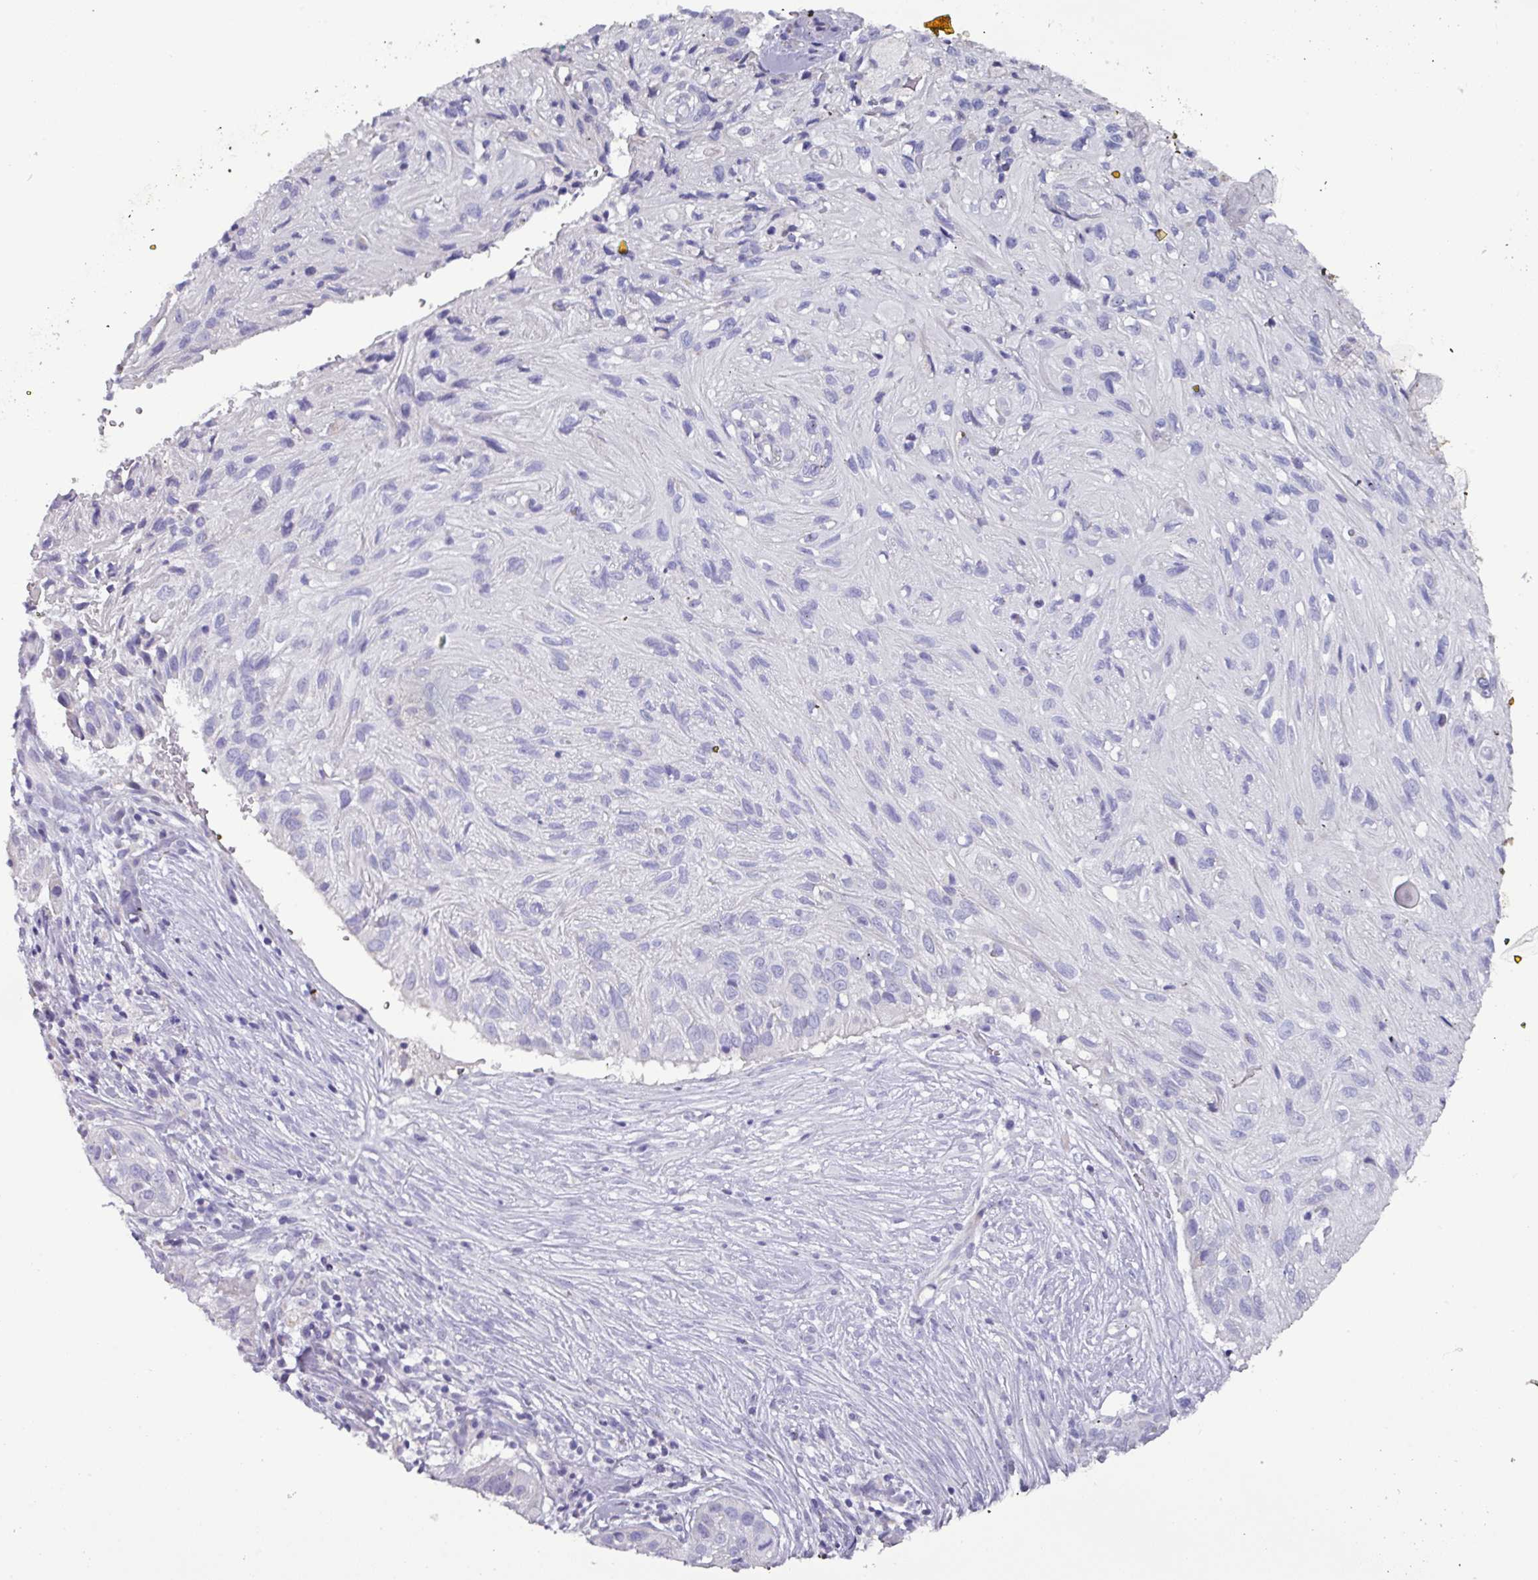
{"staining": {"intensity": "negative", "quantity": "none", "location": "none"}, "tissue": "skin cancer", "cell_type": "Tumor cells", "image_type": "cancer", "snomed": [{"axis": "morphology", "description": "Squamous cell carcinoma, NOS"}, {"axis": "topography", "description": "Skin"}], "caption": "Tumor cells are negative for brown protein staining in skin squamous cell carcinoma.", "gene": "MT-ND4", "patient": {"sex": "male", "age": 82}}